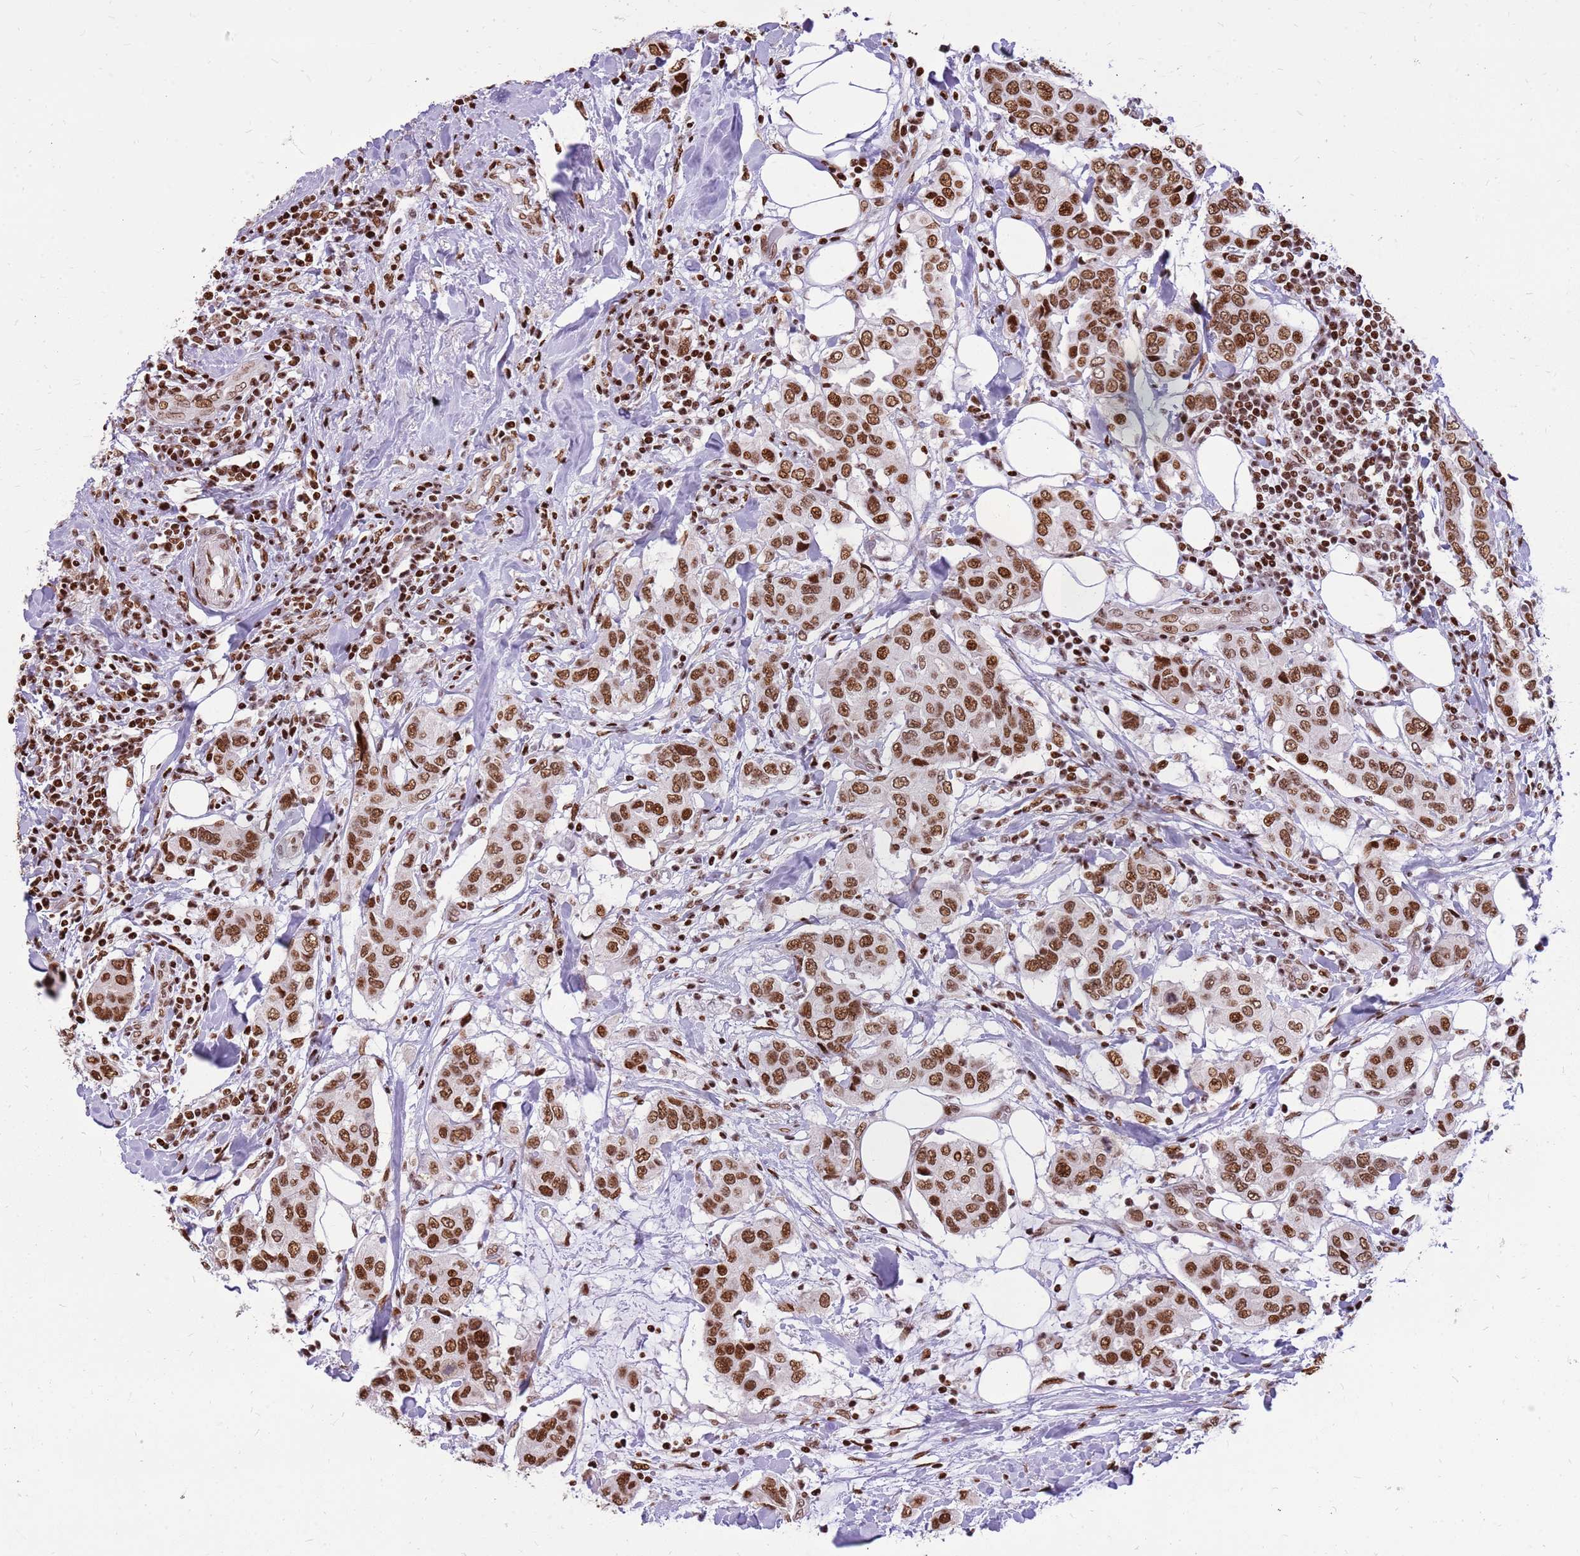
{"staining": {"intensity": "moderate", "quantity": ">75%", "location": "nuclear"}, "tissue": "breast cancer", "cell_type": "Tumor cells", "image_type": "cancer", "snomed": [{"axis": "morphology", "description": "Lobular carcinoma"}, {"axis": "topography", "description": "Breast"}], "caption": "This micrograph demonstrates breast cancer (lobular carcinoma) stained with IHC to label a protein in brown. The nuclear of tumor cells show moderate positivity for the protein. Nuclei are counter-stained blue.", "gene": "WASHC4", "patient": {"sex": "female", "age": 51}}